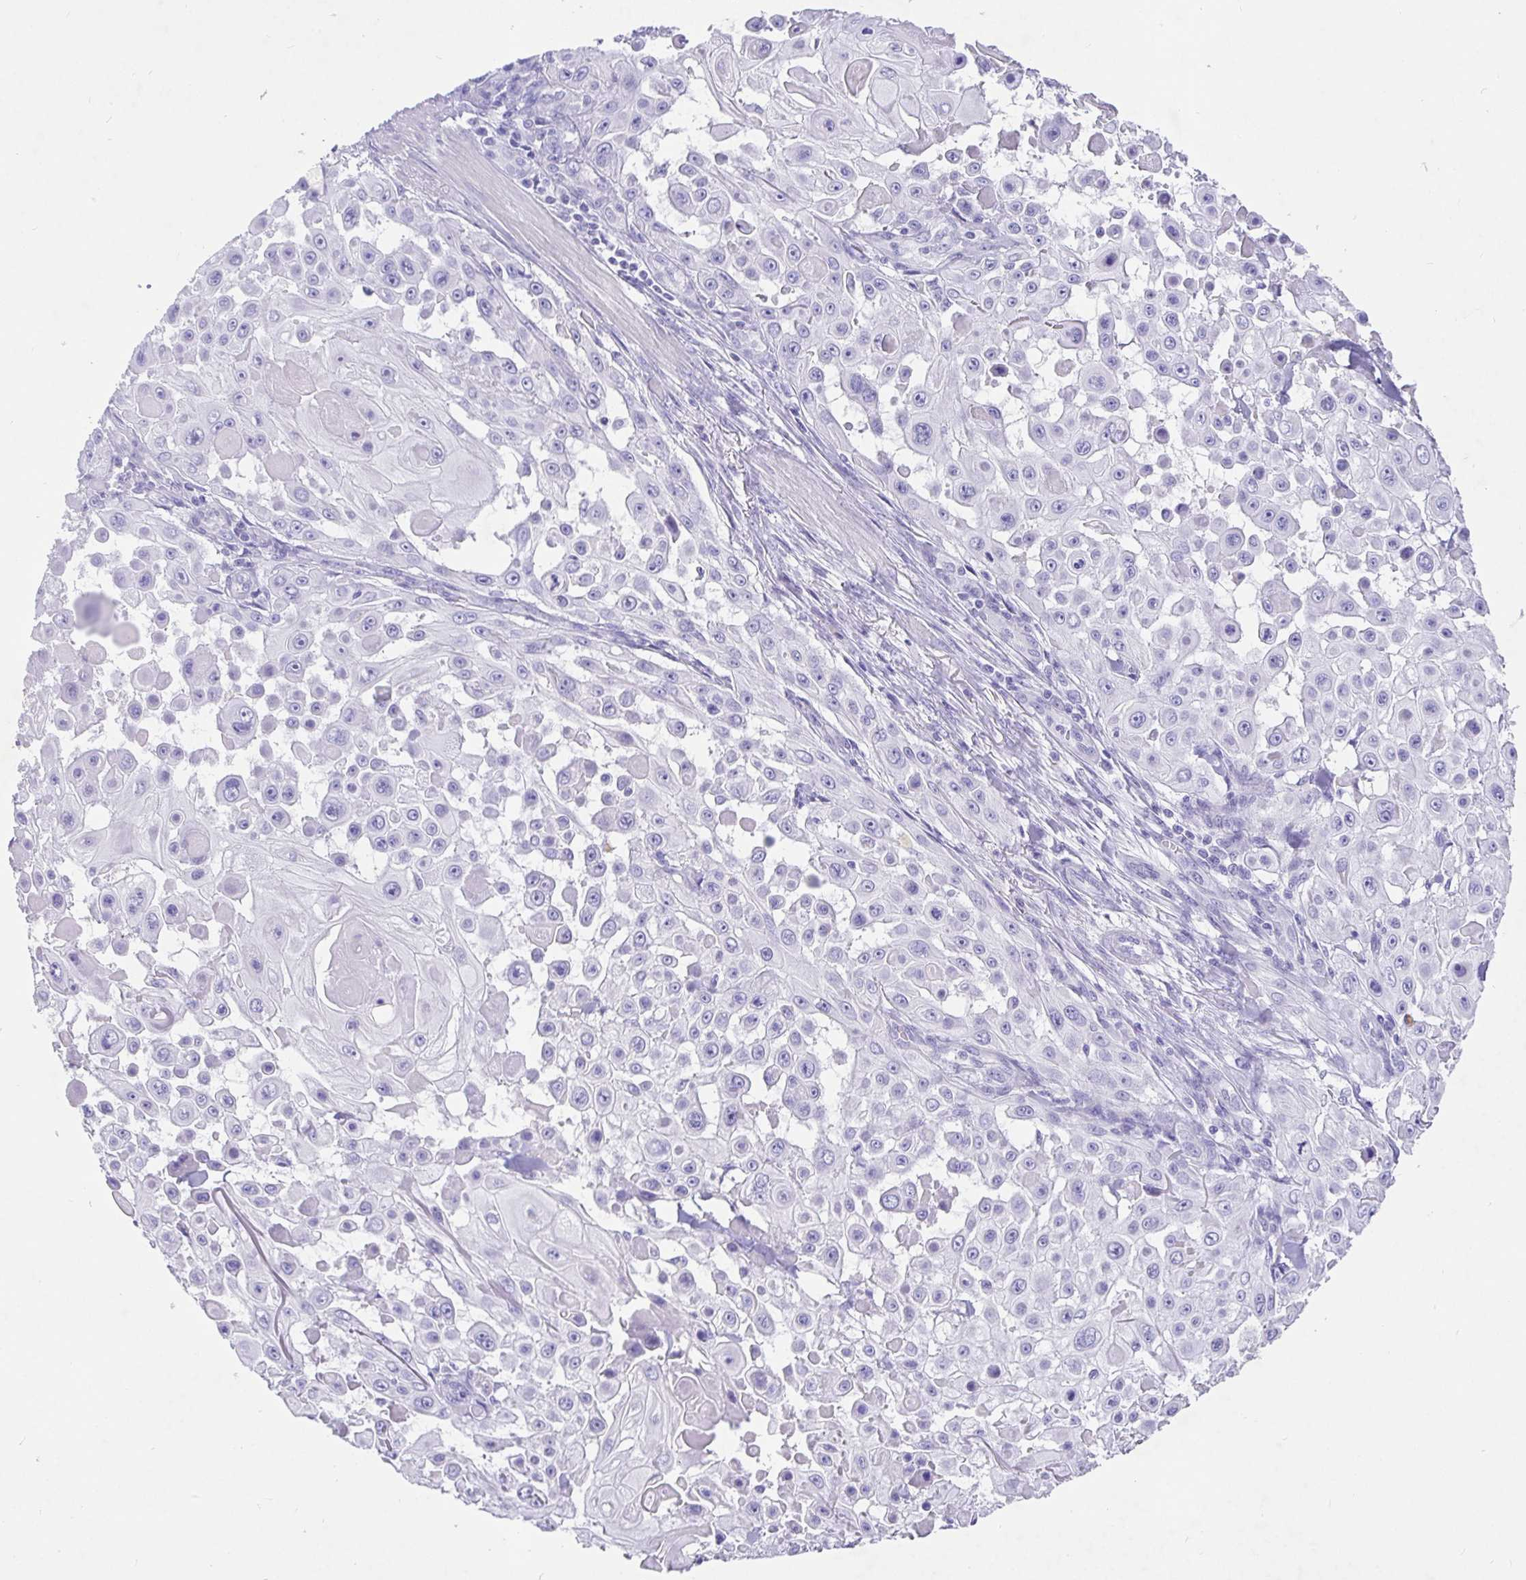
{"staining": {"intensity": "negative", "quantity": "none", "location": "none"}, "tissue": "skin cancer", "cell_type": "Tumor cells", "image_type": "cancer", "snomed": [{"axis": "morphology", "description": "Squamous cell carcinoma, NOS"}, {"axis": "topography", "description": "Skin"}], "caption": "Micrograph shows no protein positivity in tumor cells of skin cancer (squamous cell carcinoma) tissue. (Brightfield microscopy of DAB (3,3'-diaminobenzidine) IHC at high magnification).", "gene": "TPTE", "patient": {"sex": "male", "age": 91}}